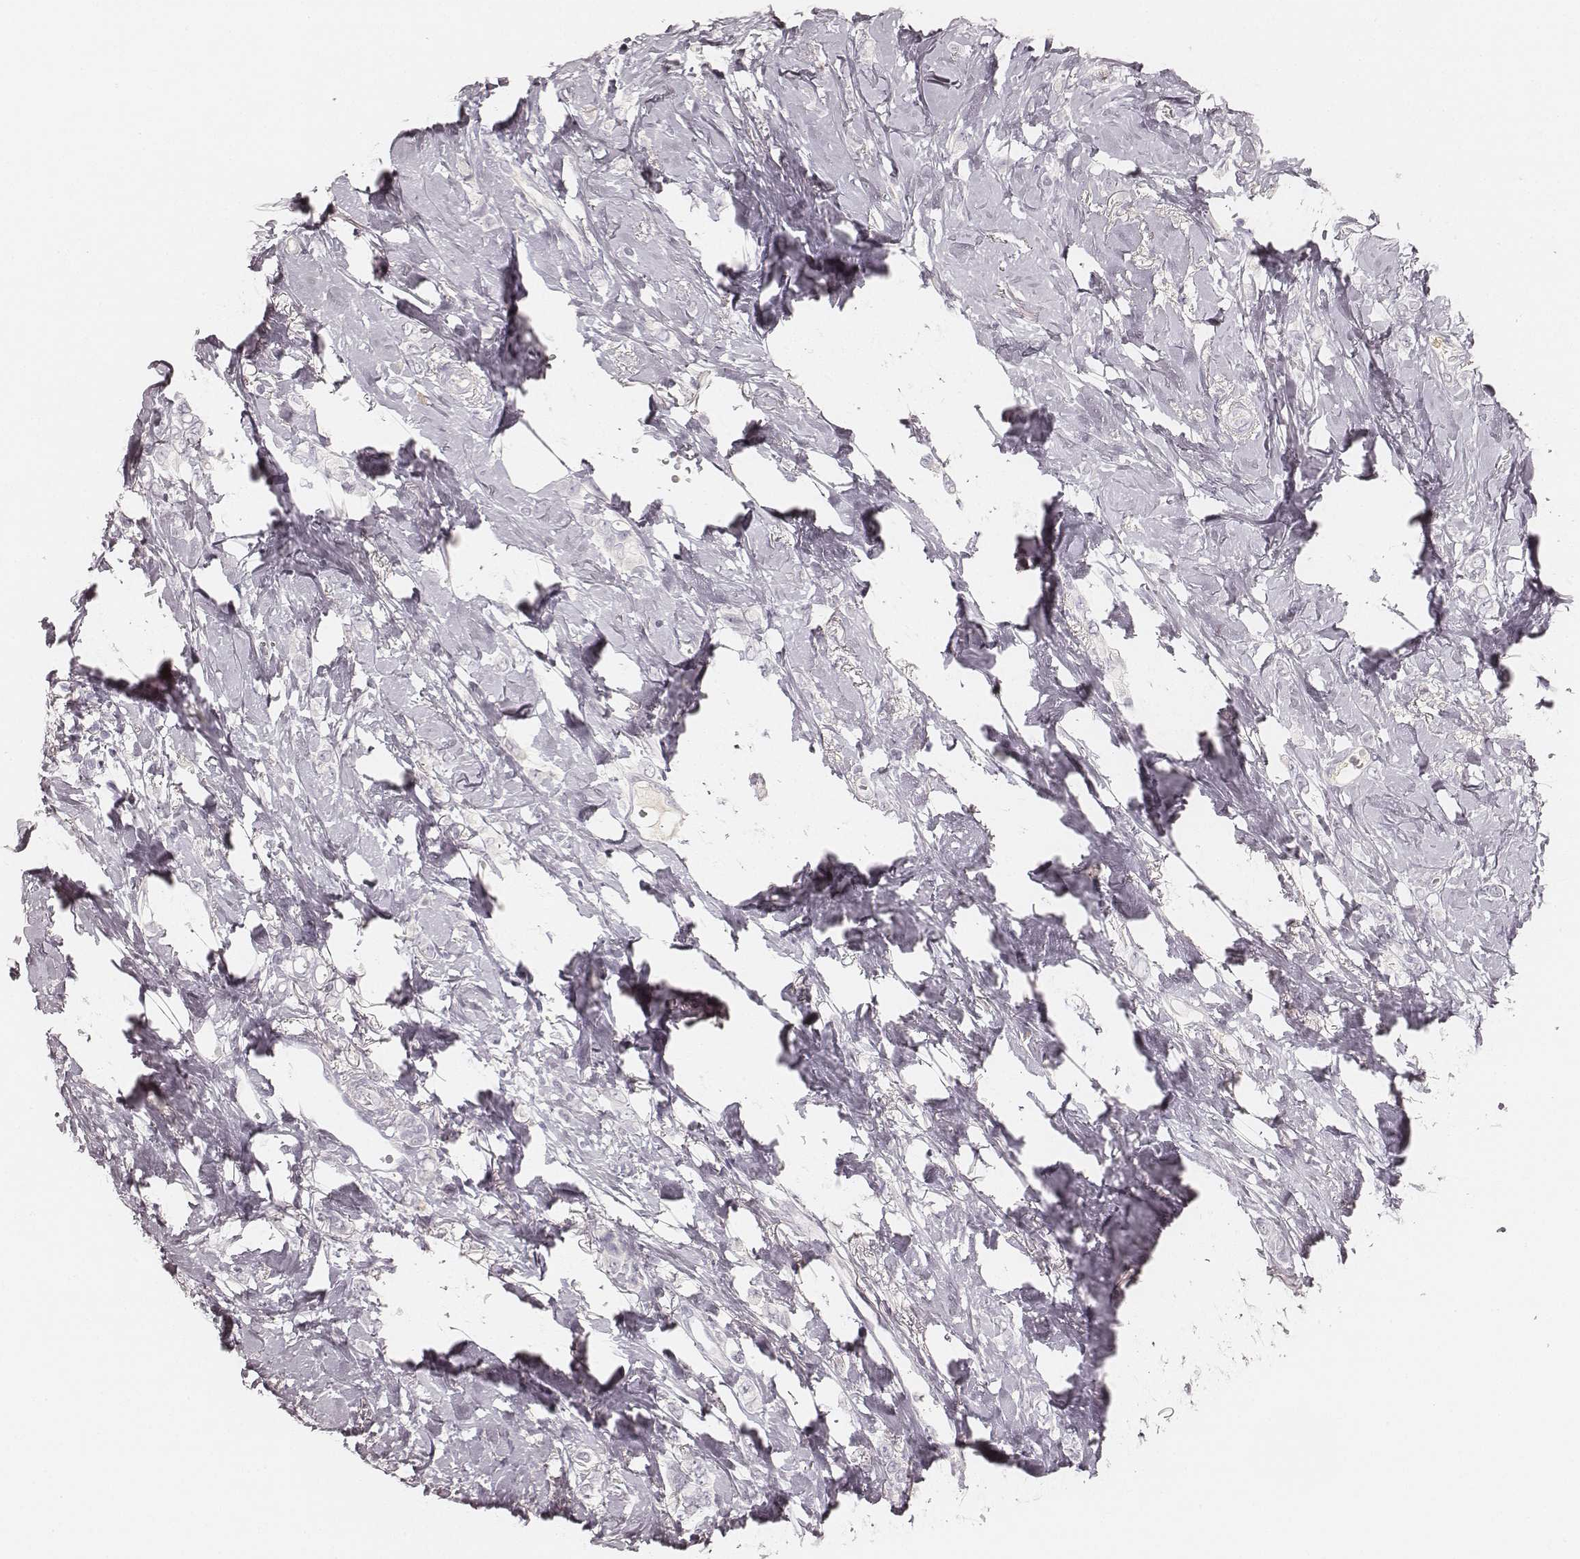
{"staining": {"intensity": "negative", "quantity": "none", "location": "none"}, "tissue": "breast cancer", "cell_type": "Tumor cells", "image_type": "cancer", "snomed": [{"axis": "morphology", "description": "Lobular carcinoma"}, {"axis": "topography", "description": "Breast"}], "caption": "IHC photomicrograph of neoplastic tissue: breast cancer (lobular carcinoma) stained with DAB (3,3'-diaminobenzidine) shows no significant protein staining in tumor cells. Brightfield microscopy of IHC stained with DAB (brown) and hematoxylin (blue), captured at high magnification.", "gene": "KRT31", "patient": {"sex": "female", "age": 66}}